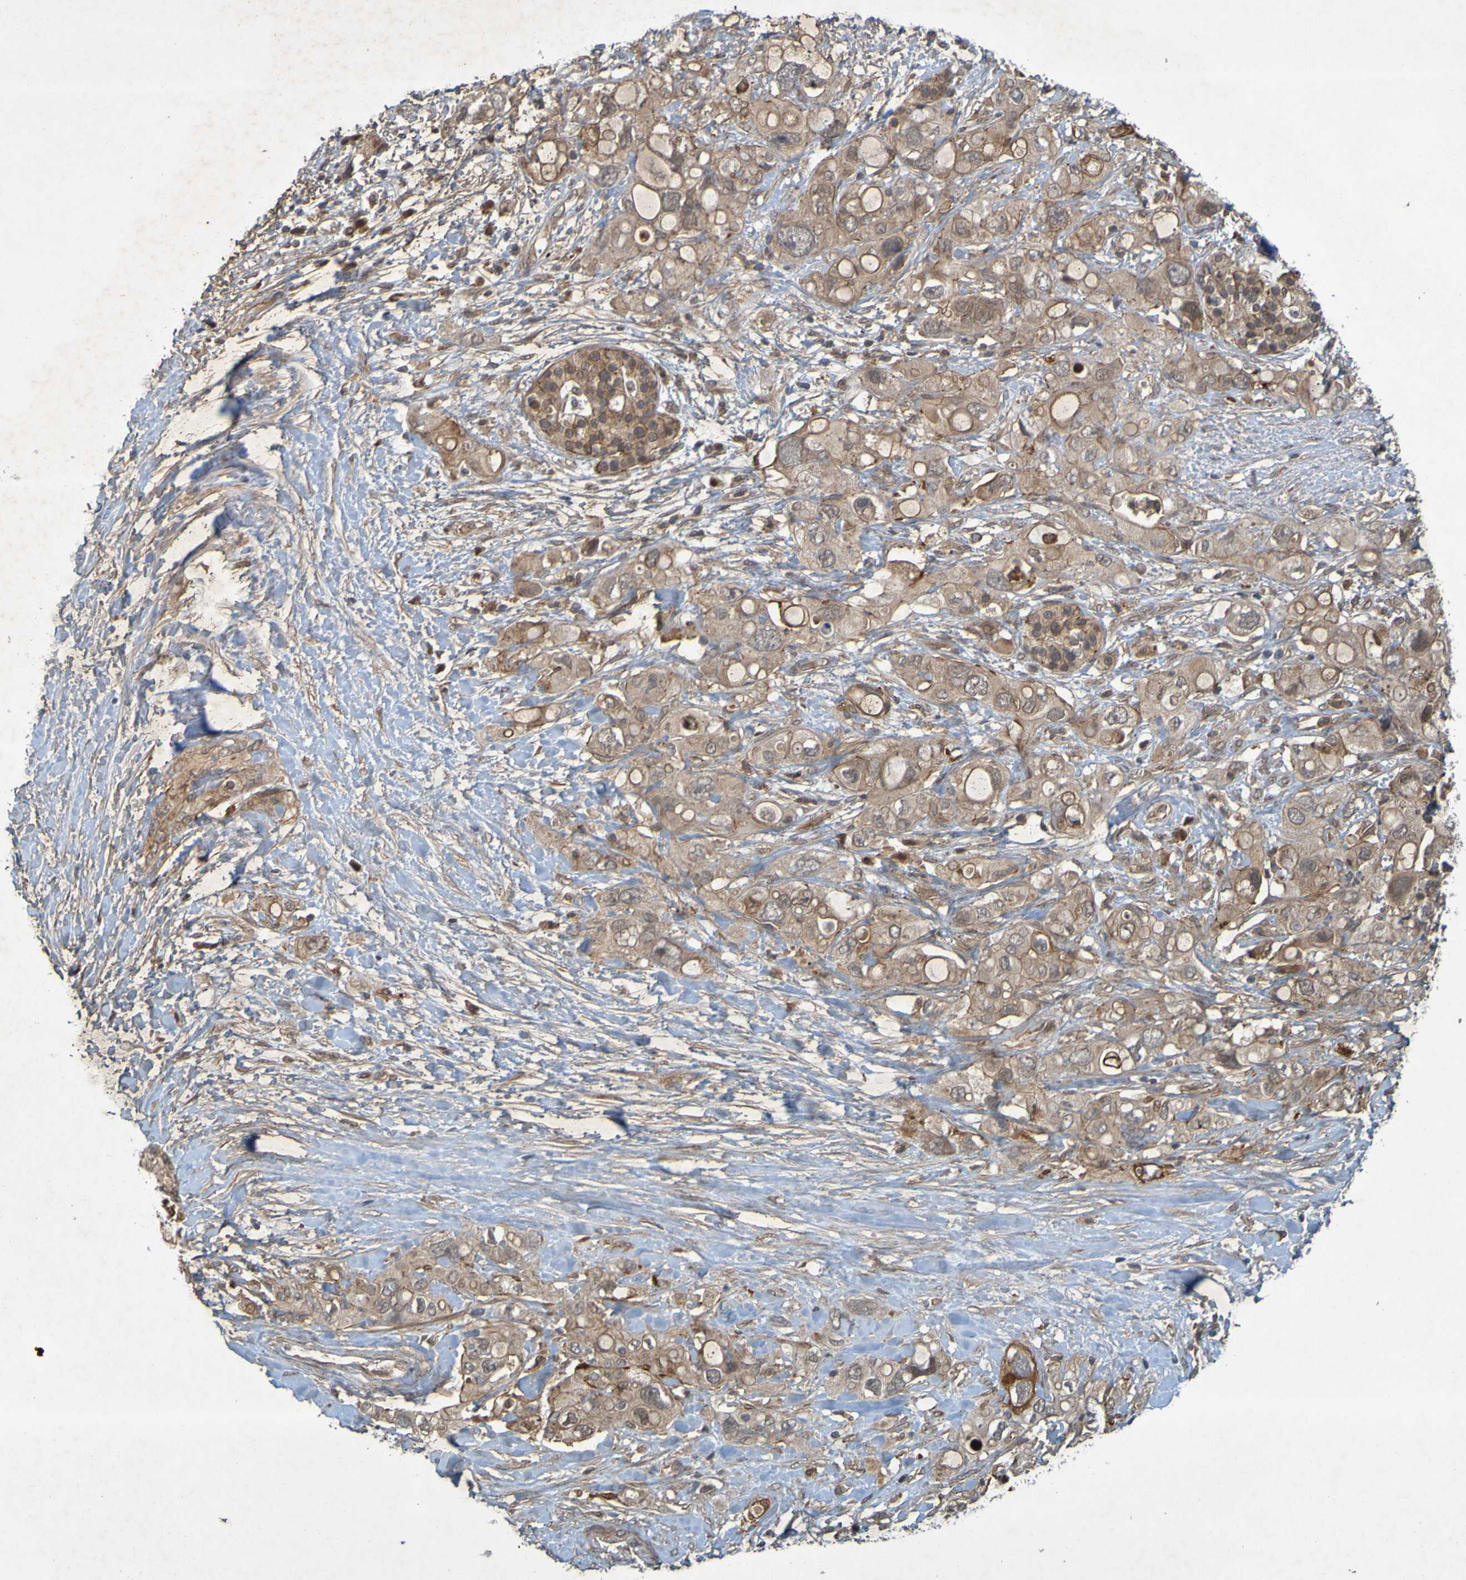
{"staining": {"intensity": "moderate", "quantity": ">75%", "location": "cytoplasmic/membranous"}, "tissue": "pancreatic cancer", "cell_type": "Tumor cells", "image_type": "cancer", "snomed": [{"axis": "morphology", "description": "Adenocarcinoma, NOS"}, {"axis": "topography", "description": "Pancreas"}], "caption": "Tumor cells demonstrate moderate cytoplasmic/membranous staining in about >75% of cells in pancreatic cancer.", "gene": "ARHGEF11", "patient": {"sex": "female", "age": 56}}